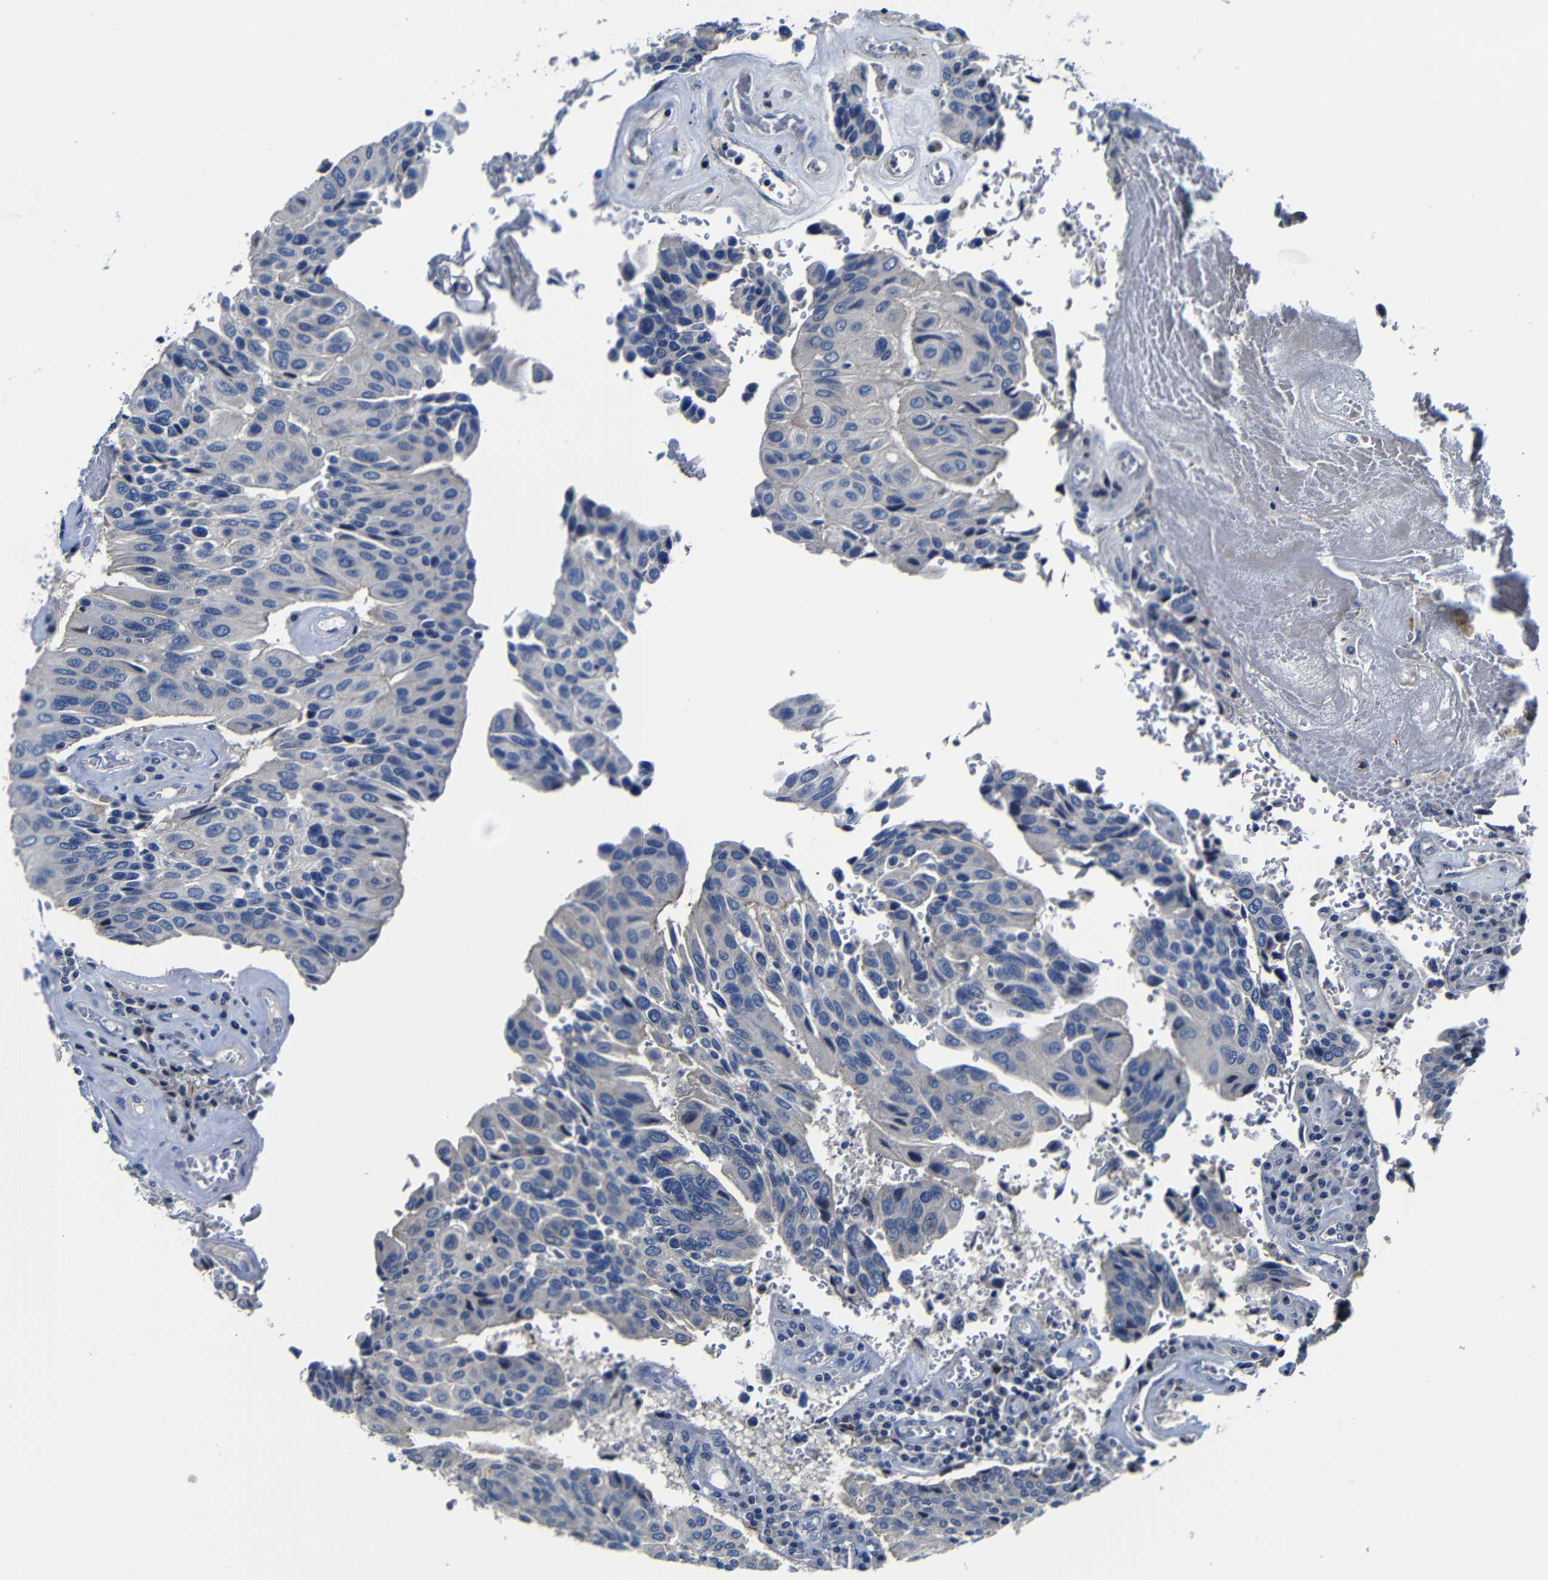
{"staining": {"intensity": "weak", "quantity": "<25%", "location": "cytoplasmic/membranous"}, "tissue": "urothelial cancer", "cell_type": "Tumor cells", "image_type": "cancer", "snomed": [{"axis": "morphology", "description": "Urothelial carcinoma, High grade"}, {"axis": "topography", "description": "Urinary bladder"}], "caption": "An immunohistochemistry histopathology image of urothelial carcinoma (high-grade) is shown. There is no staining in tumor cells of urothelial carcinoma (high-grade).", "gene": "AFDN", "patient": {"sex": "male", "age": 66}}